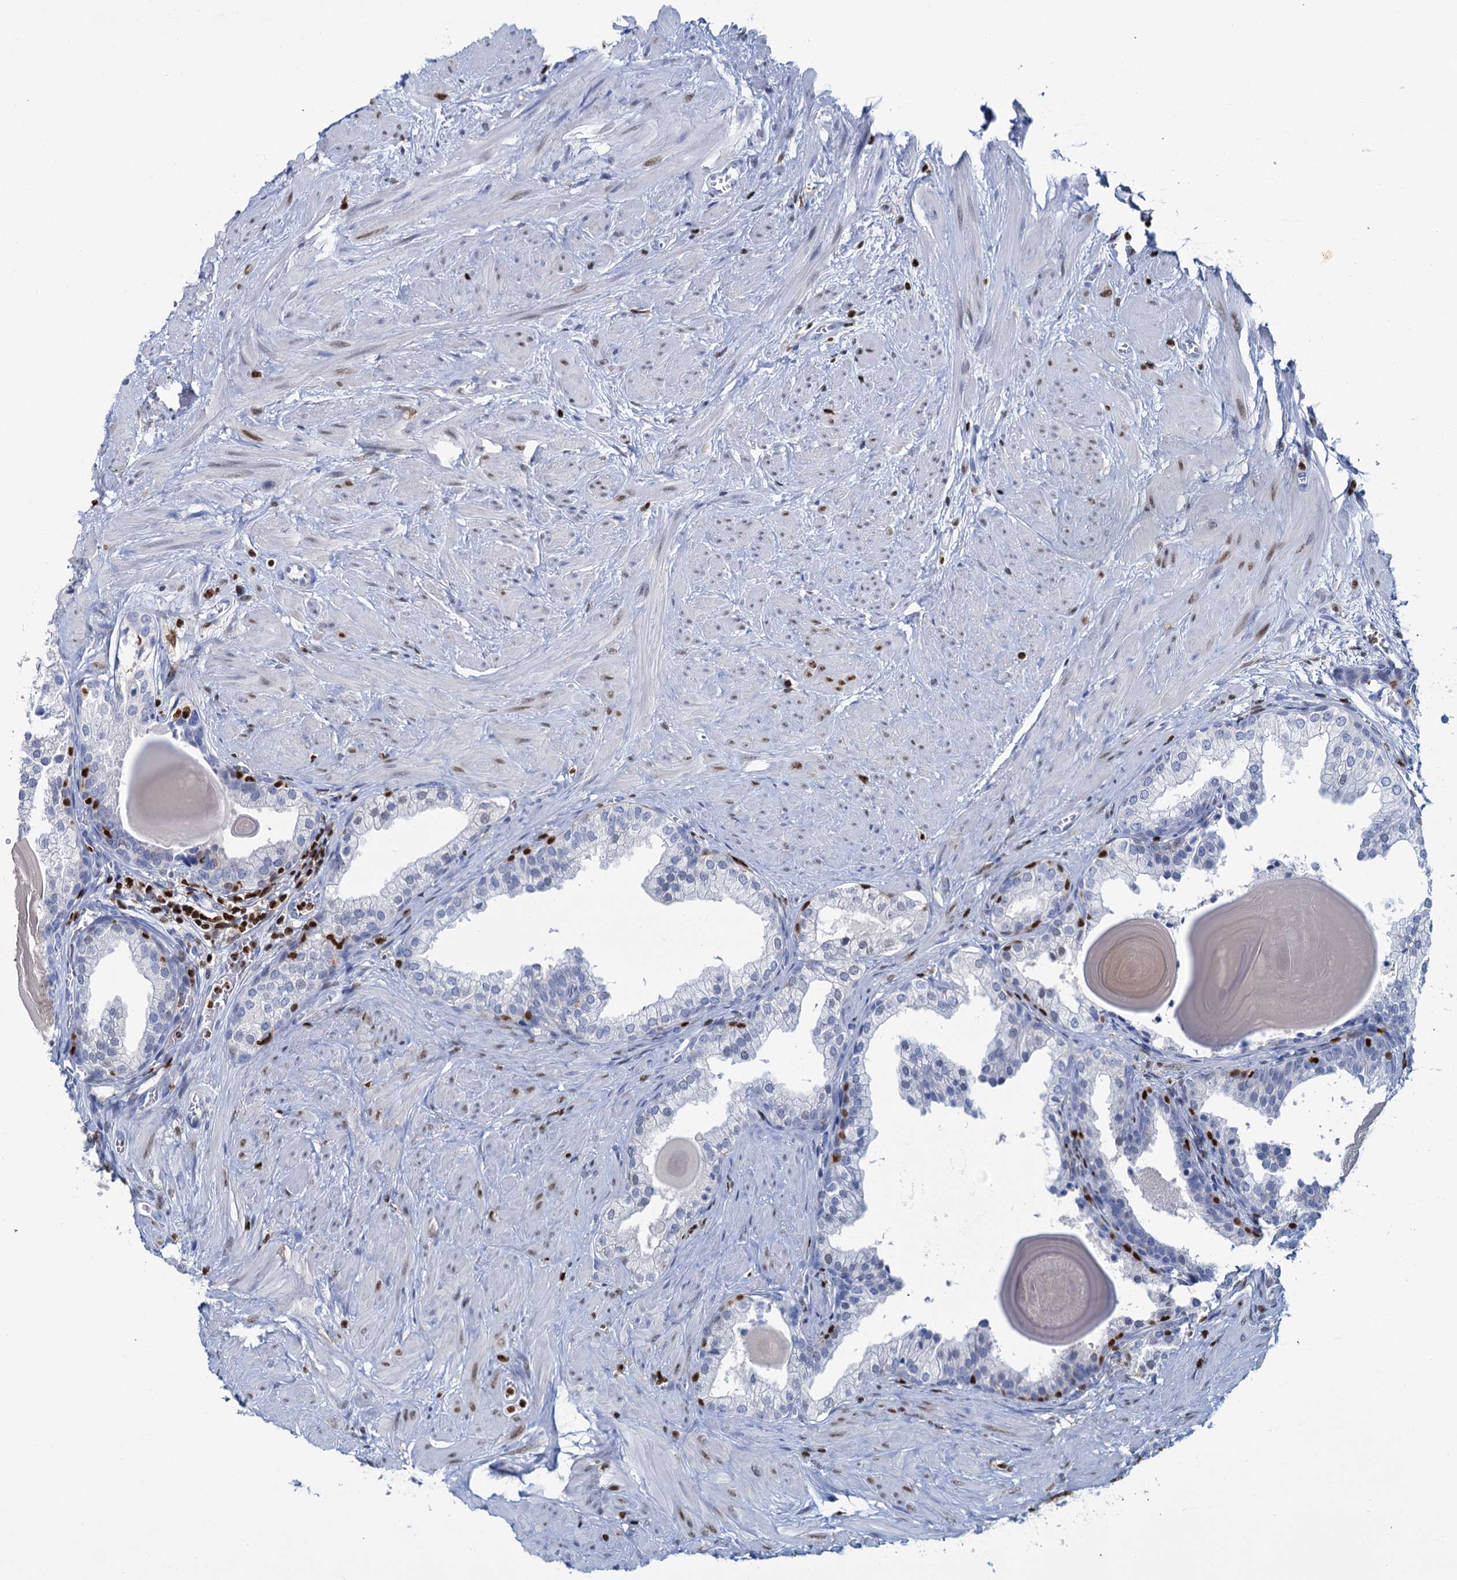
{"staining": {"intensity": "negative", "quantity": "none", "location": "none"}, "tissue": "prostate", "cell_type": "Glandular cells", "image_type": "normal", "snomed": [{"axis": "morphology", "description": "Normal tissue, NOS"}, {"axis": "topography", "description": "Prostate"}], "caption": "There is no significant staining in glandular cells of prostate. (Stains: DAB immunohistochemistry (IHC) with hematoxylin counter stain, Microscopy: brightfield microscopy at high magnification).", "gene": "CELF2", "patient": {"sex": "male", "age": 48}}